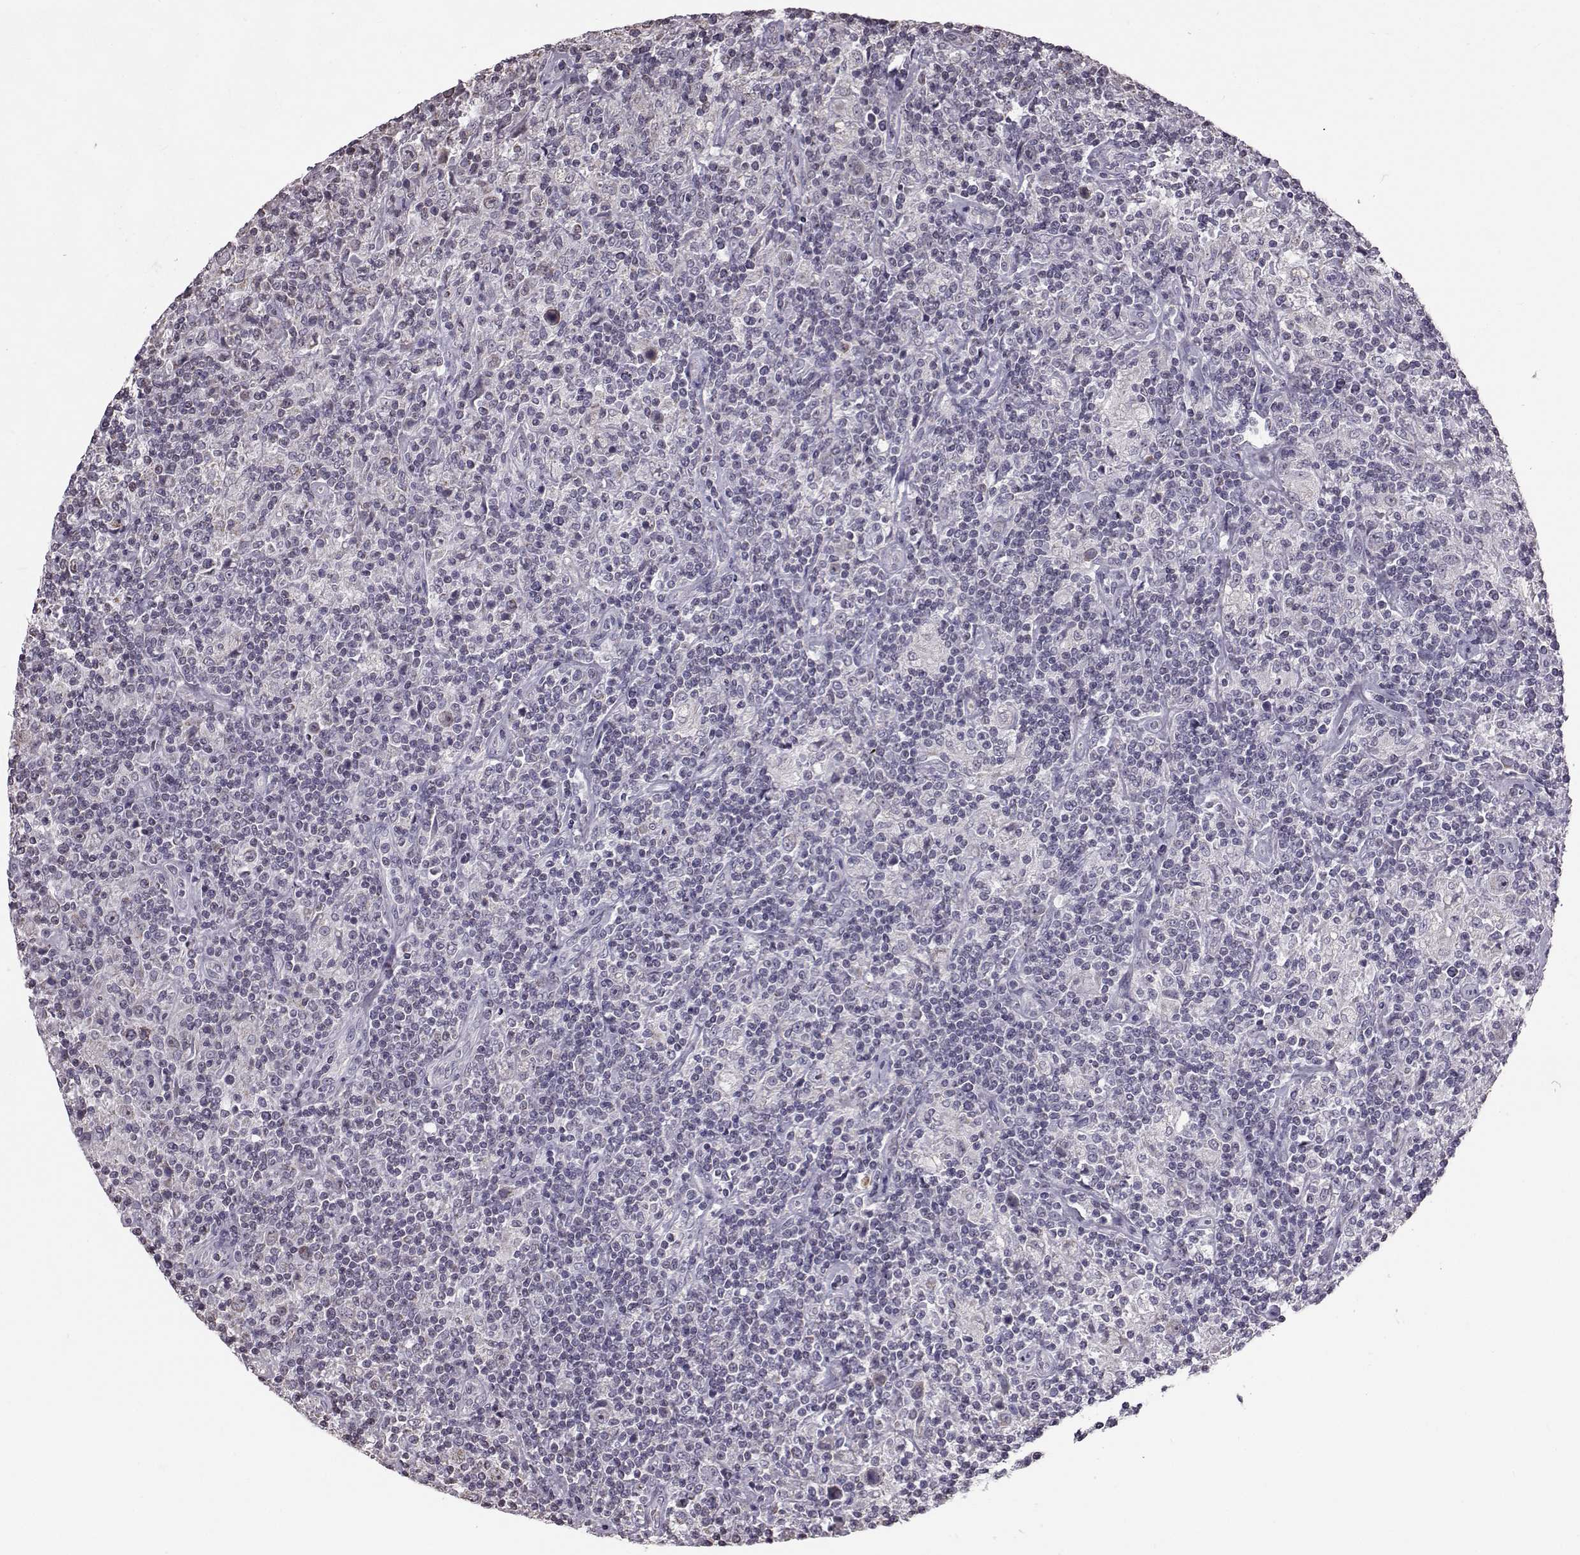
{"staining": {"intensity": "weak", "quantity": "<25%", "location": "cytoplasmic/membranous"}, "tissue": "lymphoma", "cell_type": "Tumor cells", "image_type": "cancer", "snomed": [{"axis": "morphology", "description": "Hodgkin's disease, NOS"}, {"axis": "topography", "description": "Lymph node"}], "caption": "Histopathology image shows no significant protein staining in tumor cells of Hodgkin's disease. (DAB immunohistochemistry (IHC) visualized using brightfield microscopy, high magnification).", "gene": "ALDH3A1", "patient": {"sex": "male", "age": 70}}